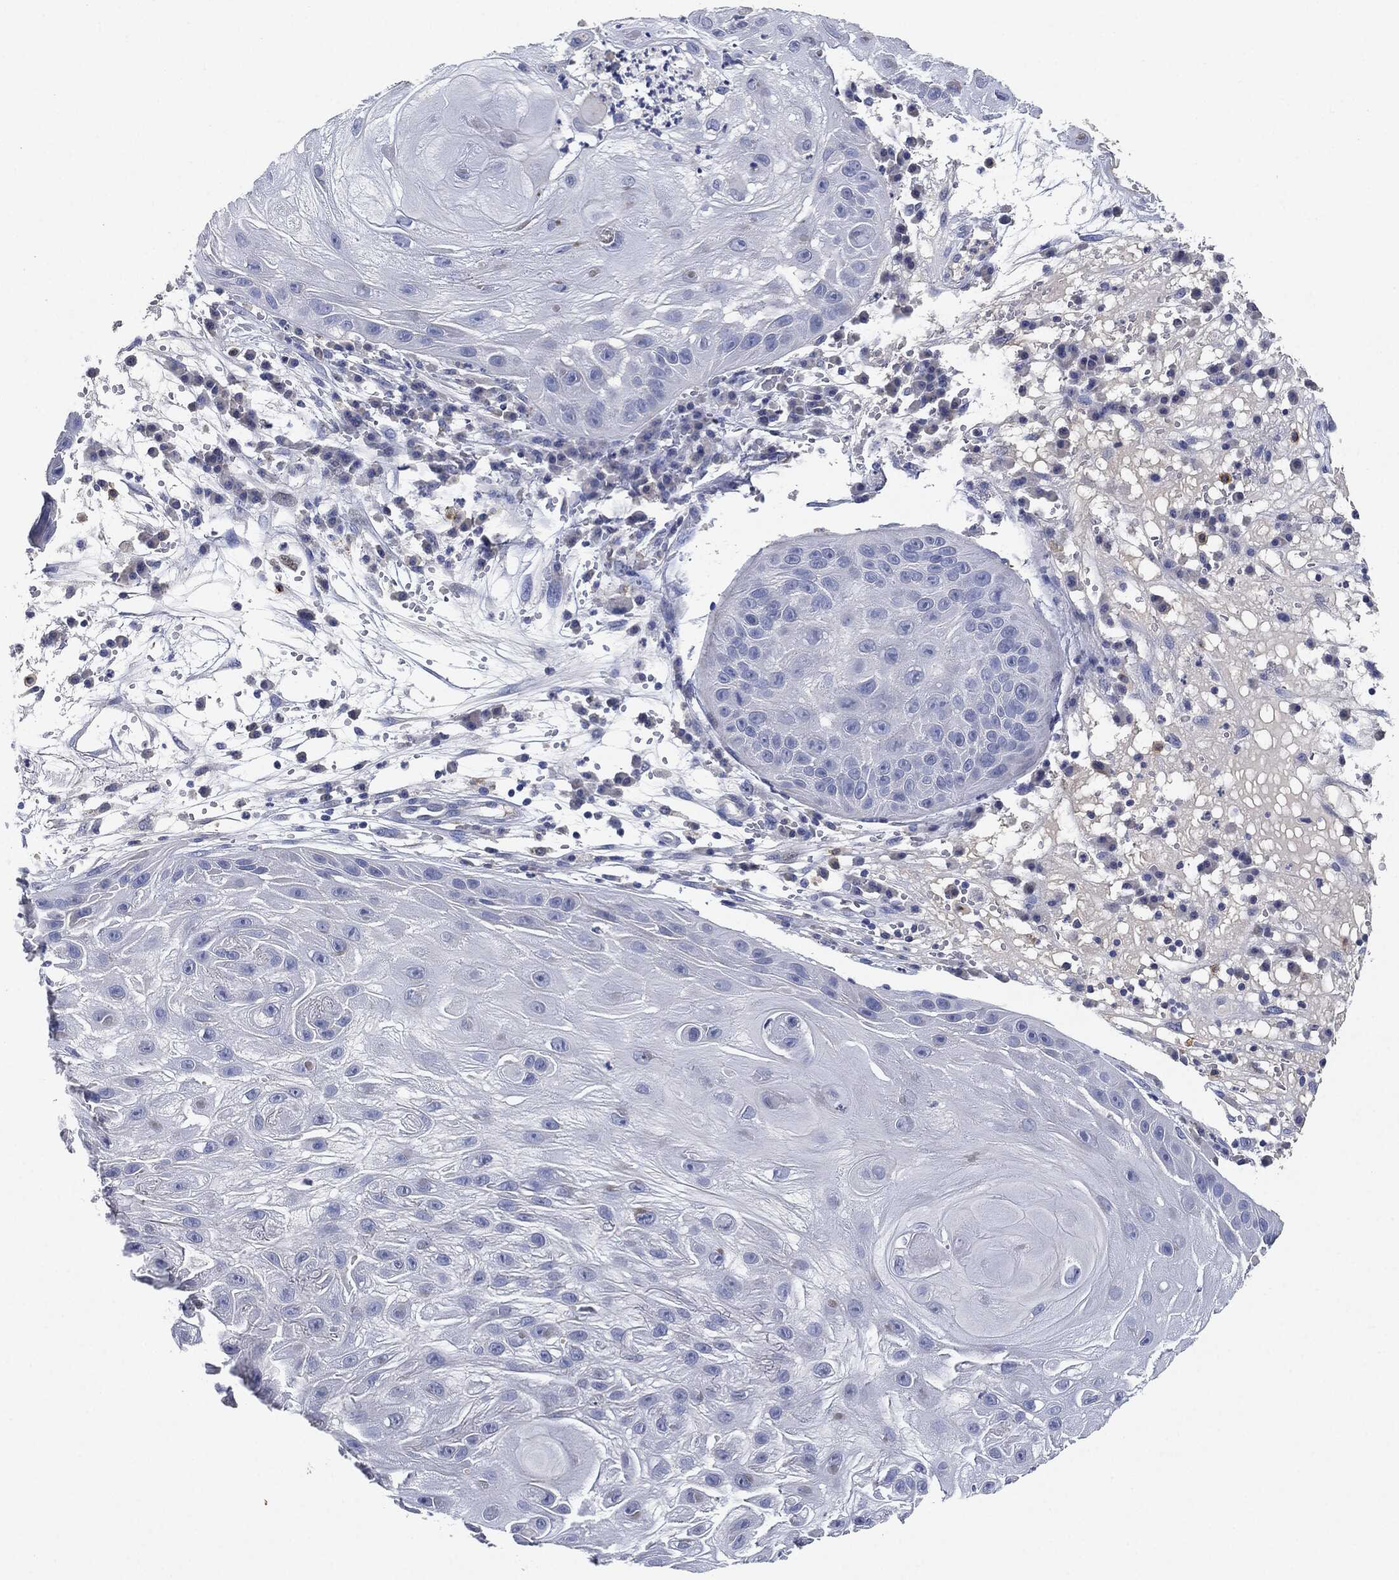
{"staining": {"intensity": "negative", "quantity": "none", "location": "none"}, "tissue": "skin cancer", "cell_type": "Tumor cells", "image_type": "cancer", "snomed": [{"axis": "morphology", "description": "Normal tissue, NOS"}, {"axis": "morphology", "description": "Squamous cell carcinoma, NOS"}, {"axis": "topography", "description": "Skin"}], "caption": "Skin cancer was stained to show a protein in brown. There is no significant expression in tumor cells. (DAB immunohistochemistry, high magnification).", "gene": "NTRK1", "patient": {"sex": "male", "age": 79}}